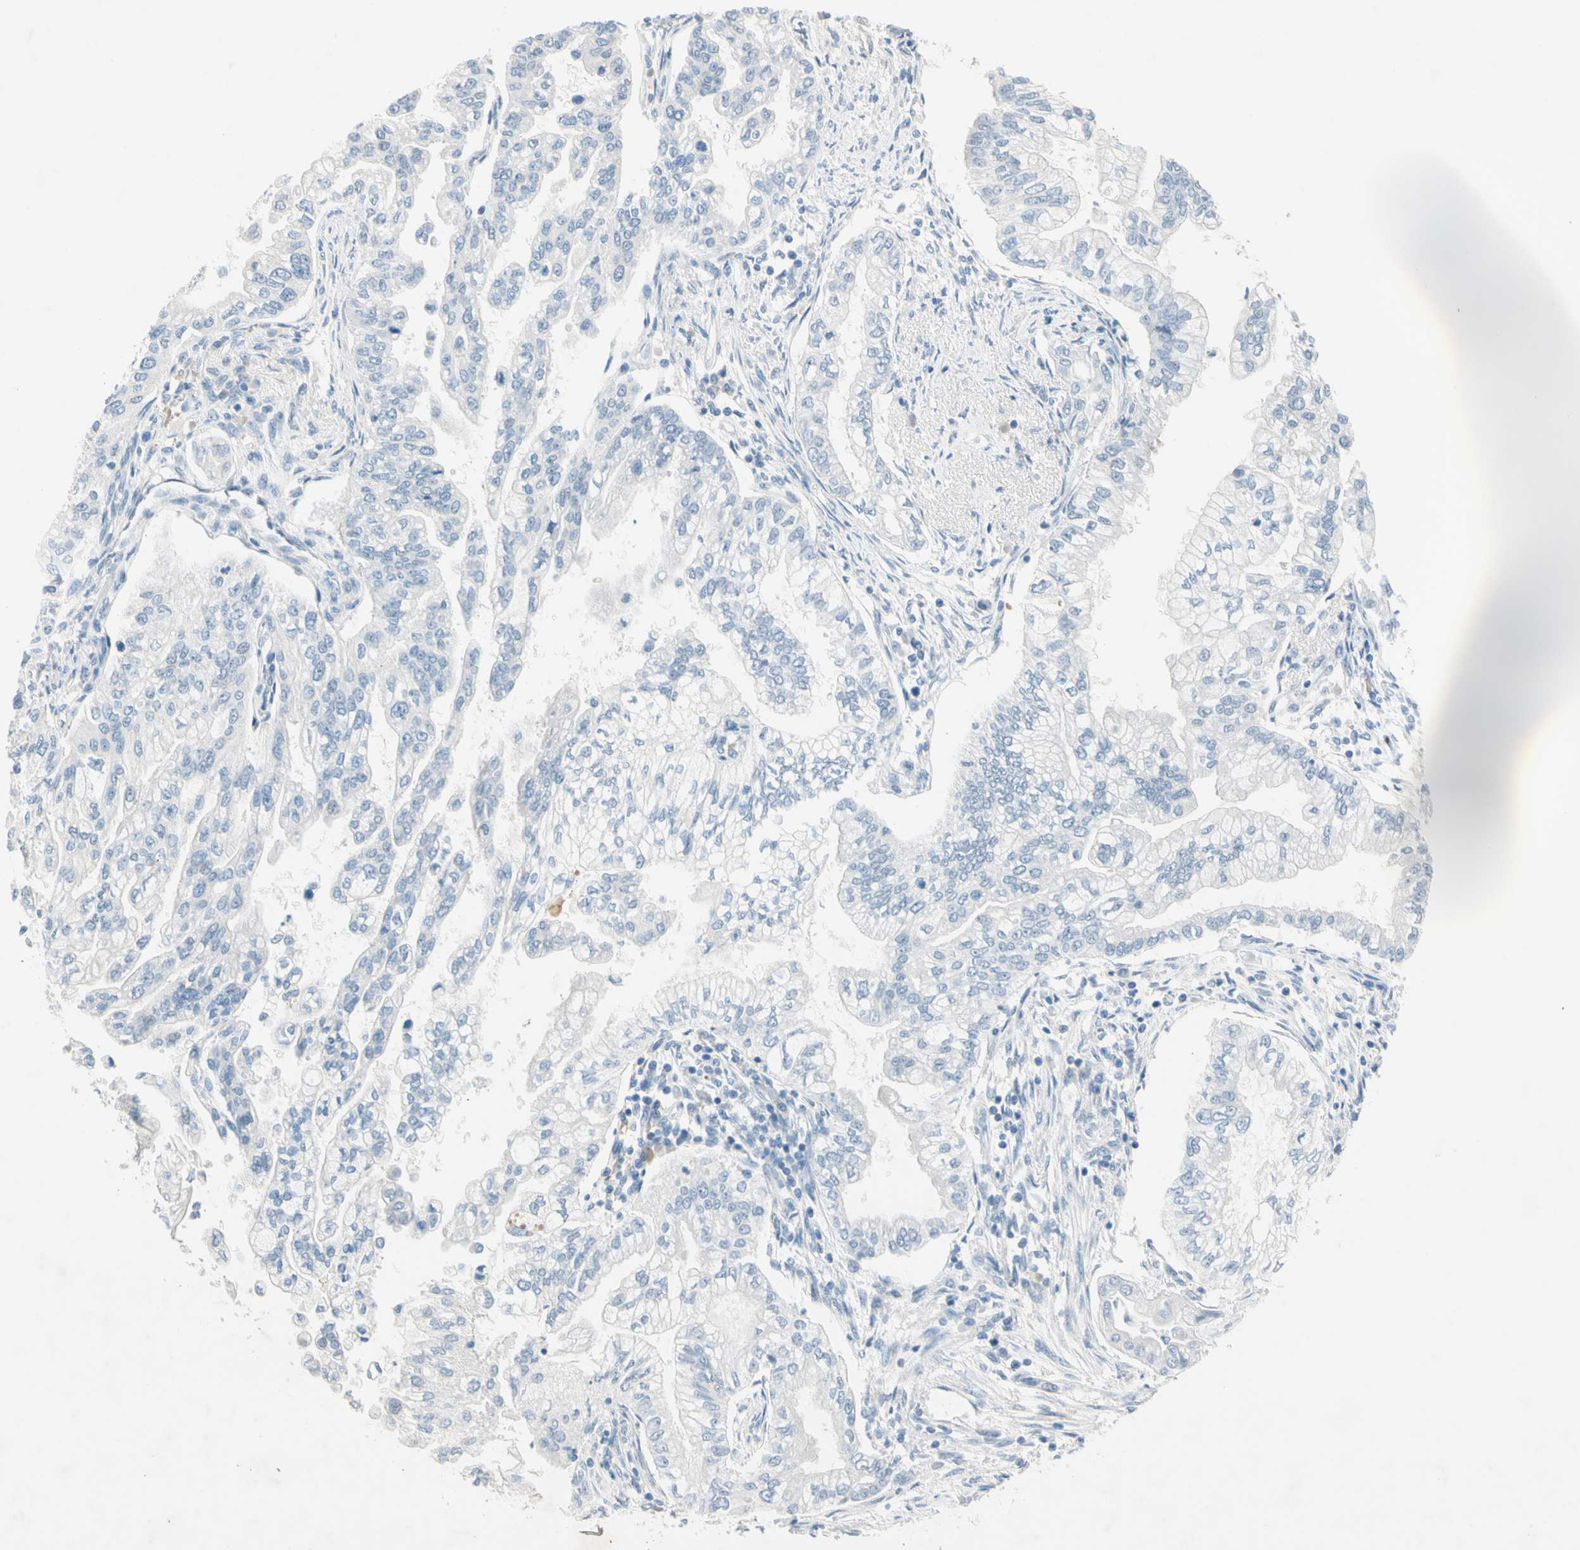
{"staining": {"intensity": "negative", "quantity": "none", "location": "none"}, "tissue": "pancreatic cancer", "cell_type": "Tumor cells", "image_type": "cancer", "snomed": [{"axis": "morphology", "description": "Normal tissue, NOS"}, {"axis": "topography", "description": "Pancreas"}], "caption": "IHC of pancreatic cancer reveals no staining in tumor cells.", "gene": "SERPIND1", "patient": {"sex": "male", "age": 42}}